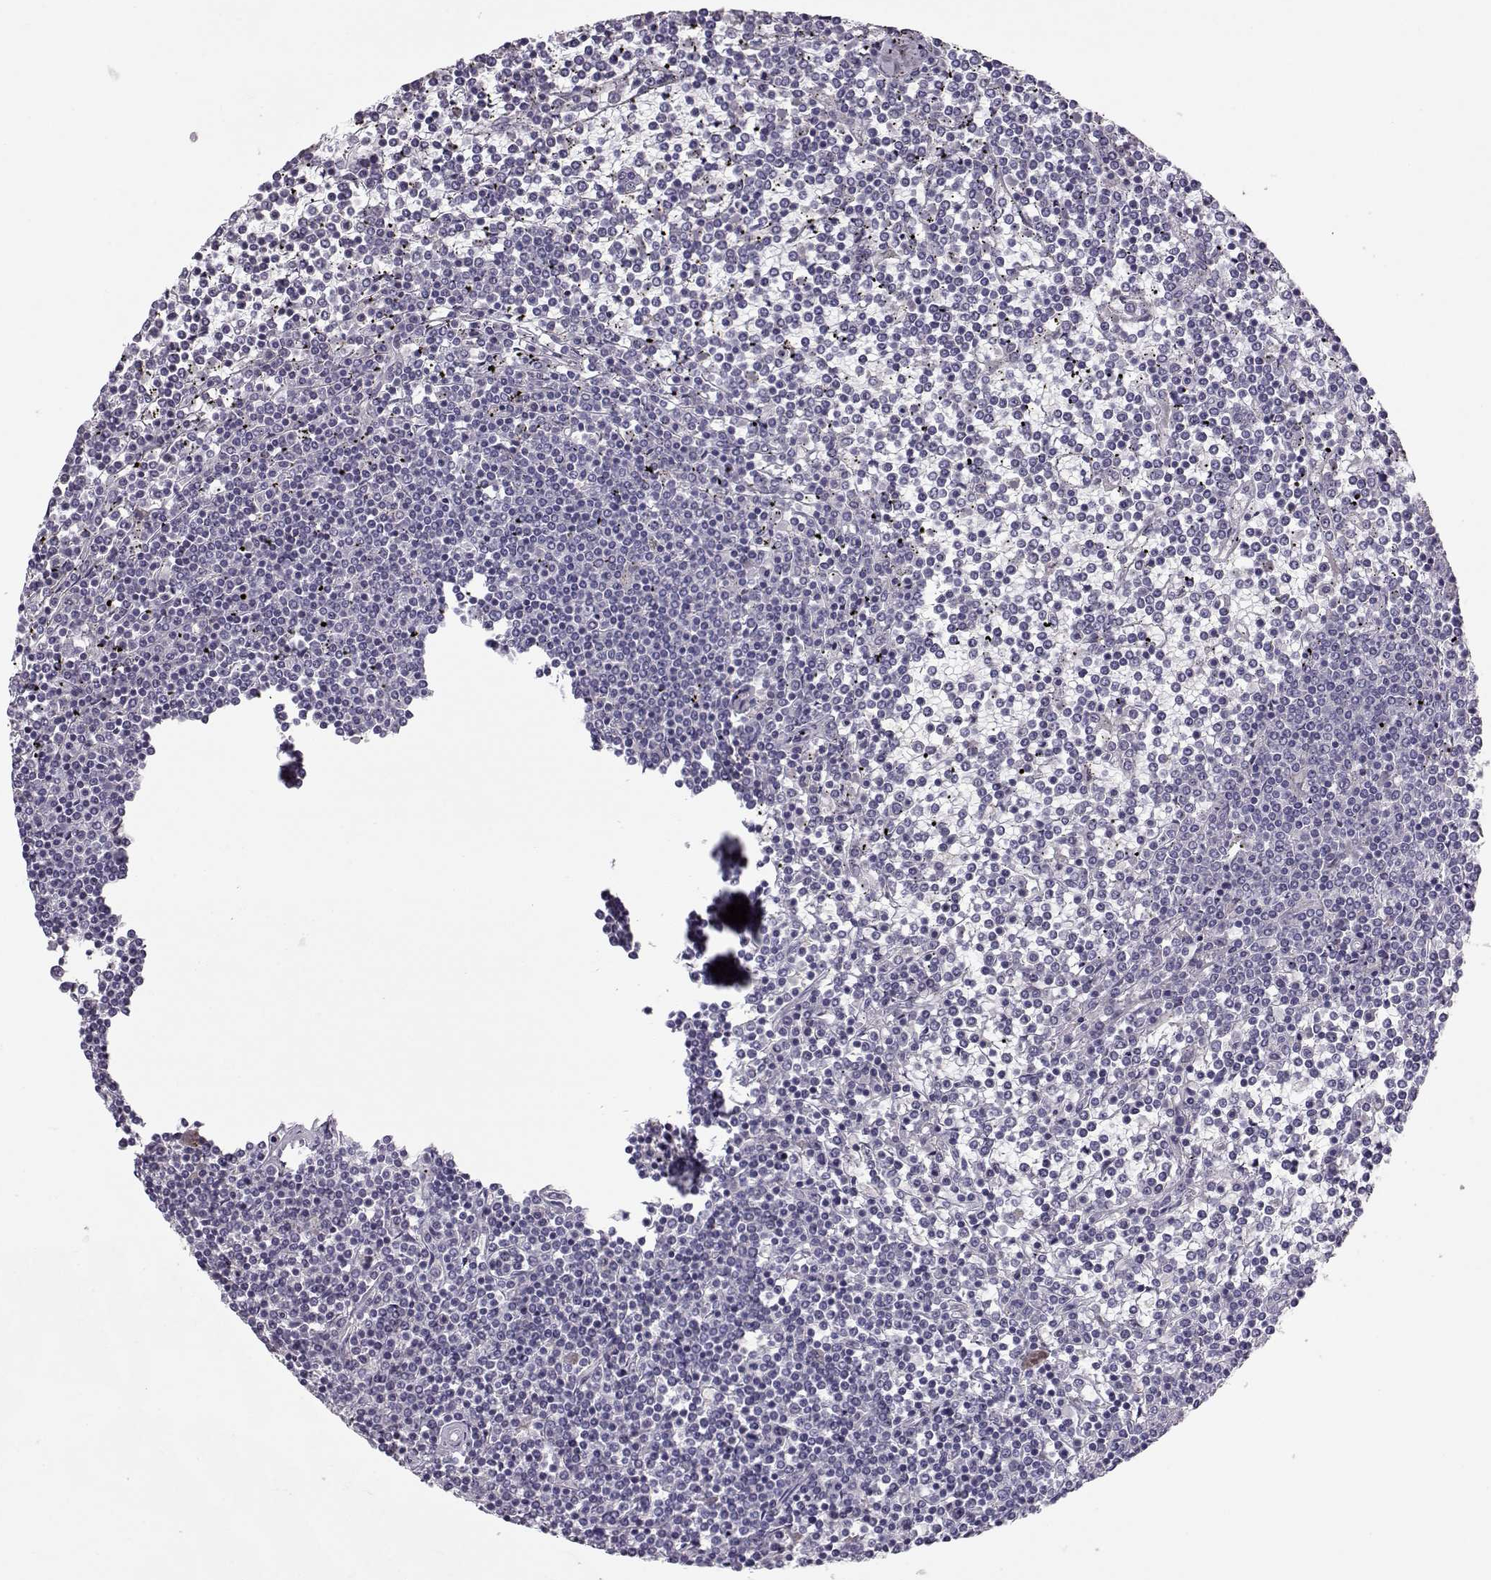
{"staining": {"intensity": "negative", "quantity": "none", "location": "none"}, "tissue": "lymphoma", "cell_type": "Tumor cells", "image_type": "cancer", "snomed": [{"axis": "morphology", "description": "Malignant lymphoma, non-Hodgkin's type, Low grade"}, {"axis": "topography", "description": "Spleen"}], "caption": "DAB (3,3'-diaminobenzidine) immunohistochemical staining of human malignant lymphoma, non-Hodgkin's type (low-grade) exhibits no significant positivity in tumor cells.", "gene": "GRK1", "patient": {"sex": "female", "age": 19}}